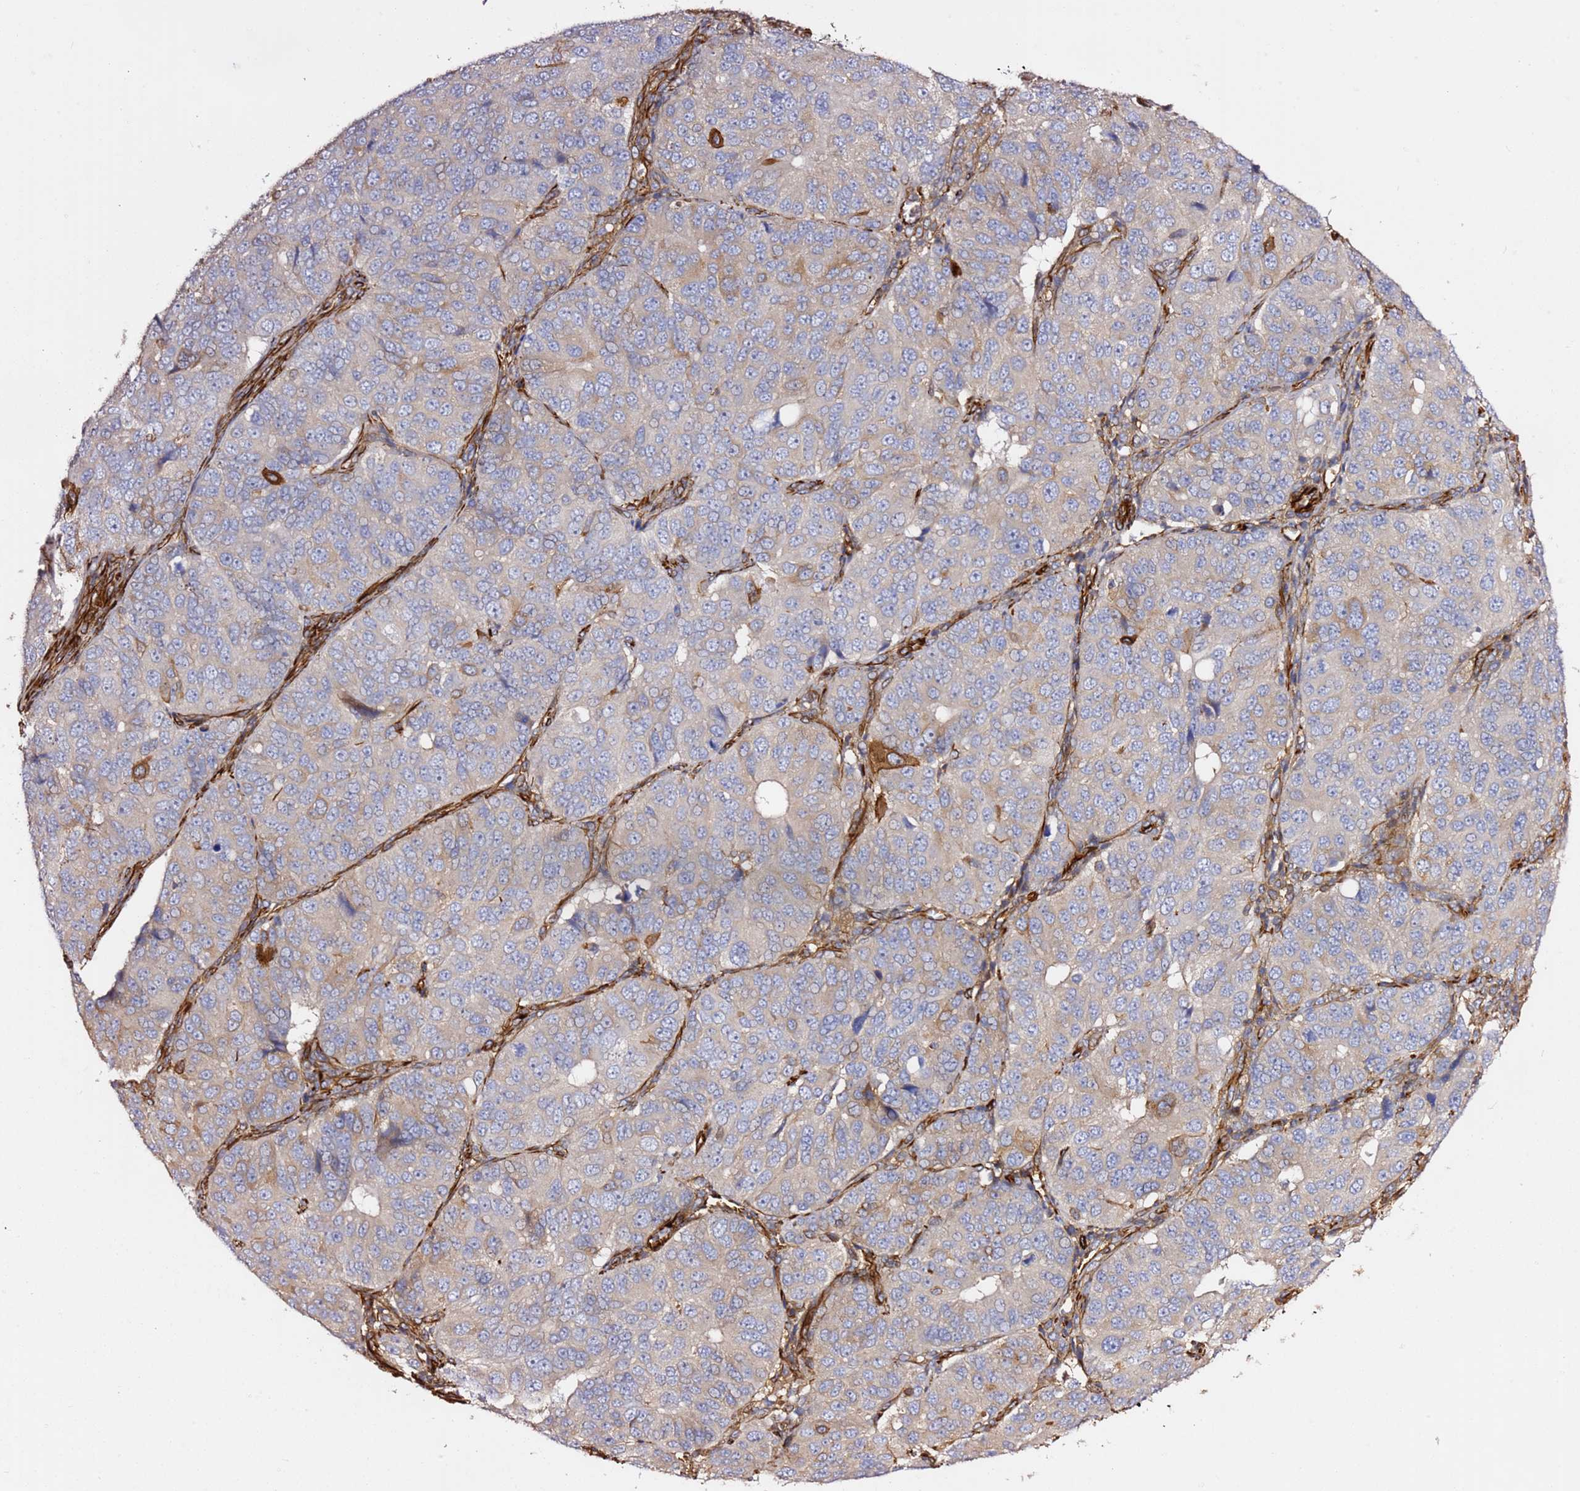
{"staining": {"intensity": "weak", "quantity": "<25%", "location": "cytoplasmic/membranous"}, "tissue": "ovarian cancer", "cell_type": "Tumor cells", "image_type": "cancer", "snomed": [{"axis": "morphology", "description": "Carcinoma, endometroid"}, {"axis": "topography", "description": "Ovary"}], "caption": "Micrograph shows no protein positivity in tumor cells of ovarian cancer (endometroid carcinoma) tissue. (DAB immunohistochemistry (IHC) with hematoxylin counter stain).", "gene": "MRGPRE", "patient": {"sex": "female", "age": 51}}